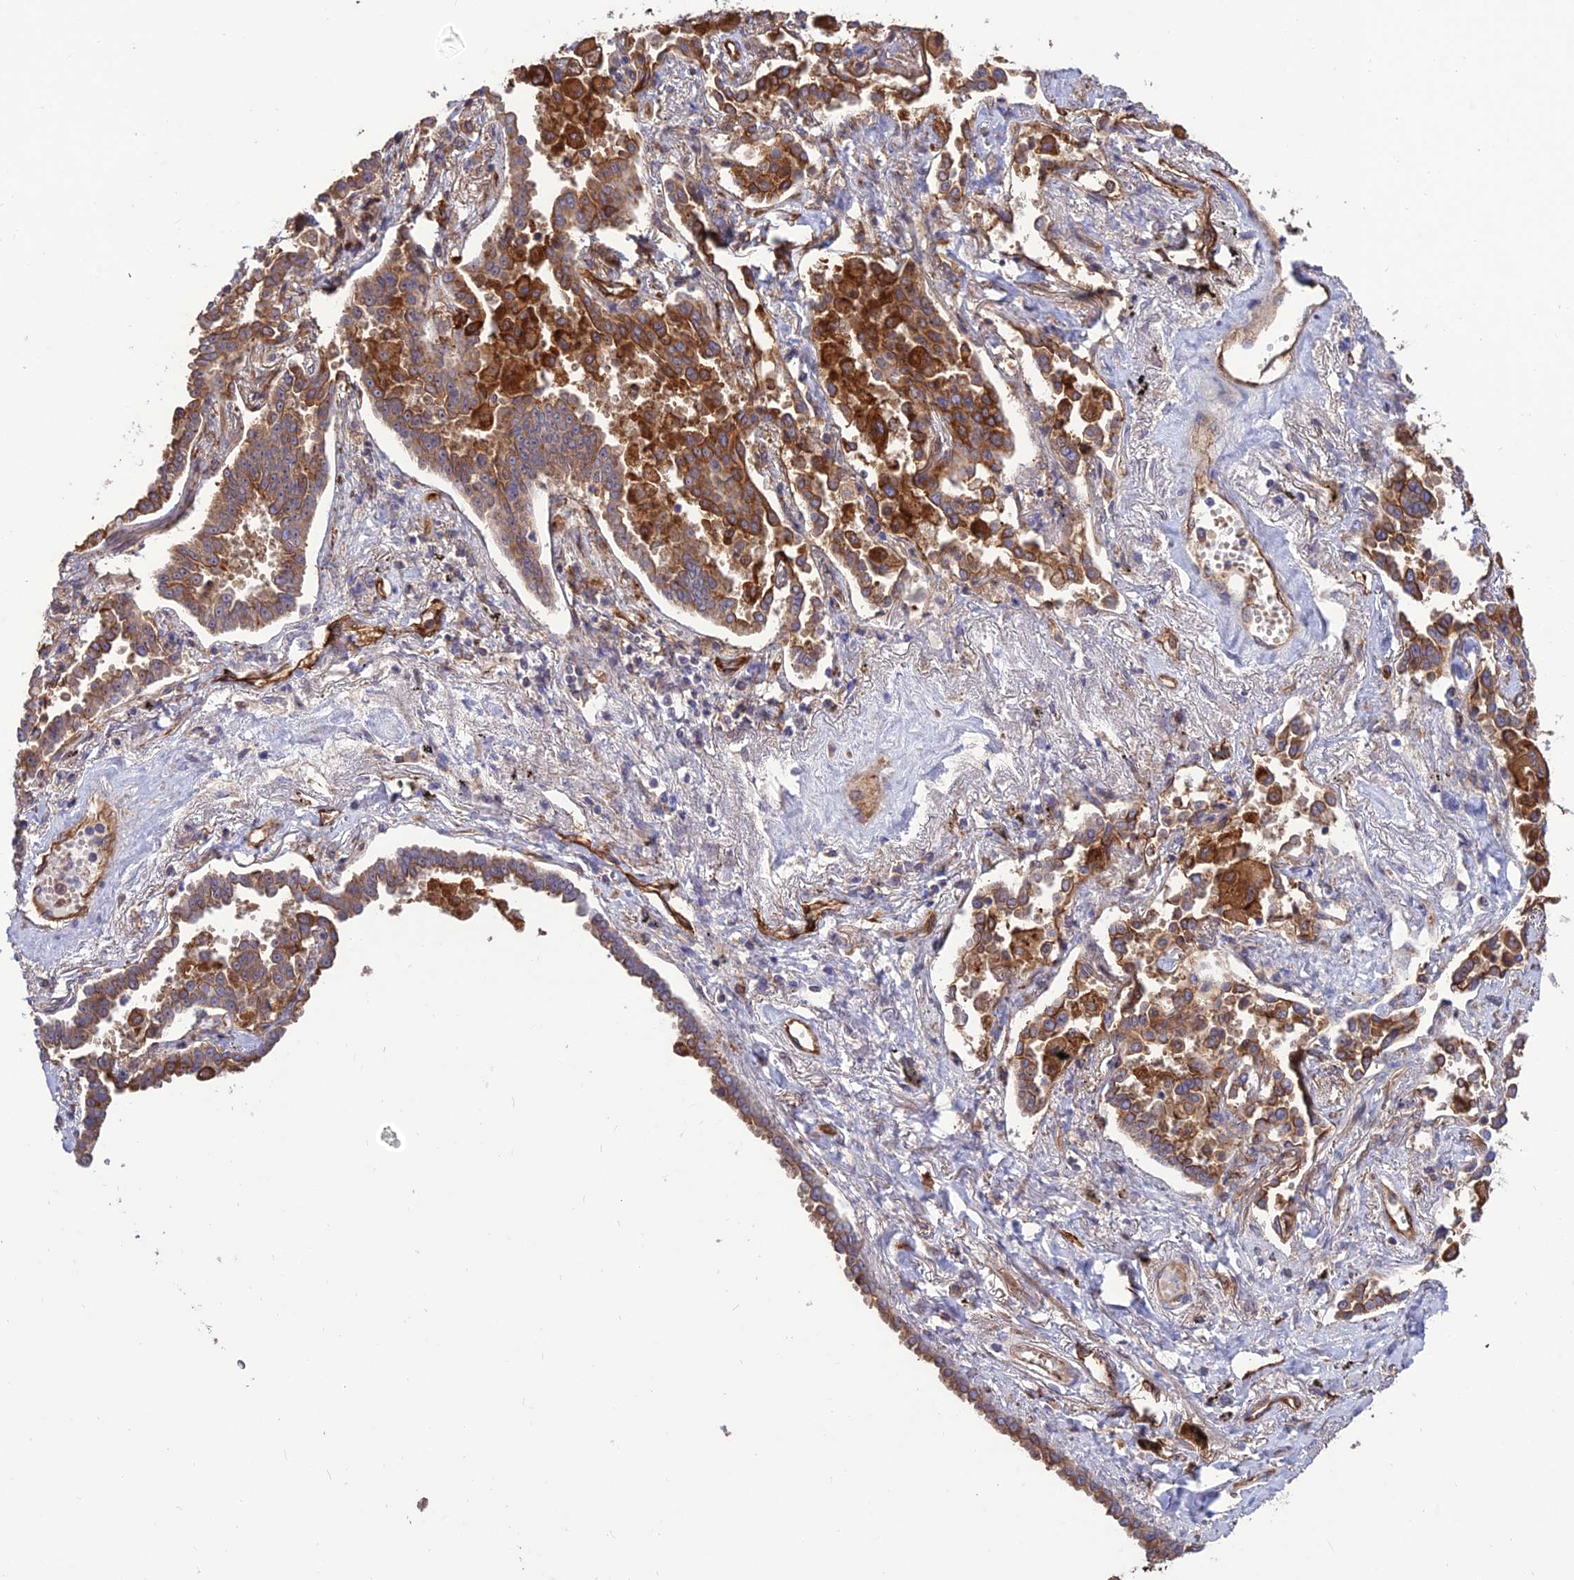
{"staining": {"intensity": "moderate", "quantity": ">75%", "location": "cytoplasmic/membranous"}, "tissue": "lung cancer", "cell_type": "Tumor cells", "image_type": "cancer", "snomed": [{"axis": "morphology", "description": "Adenocarcinoma, NOS"}, {"axis": "topography", "description": "Lung"}], "caption": "High-power microscopy captured an immunohistochemistry micrograph of lung adenocarcinoma, revealing moderate cytoplasmic/membranous expression in approximately >75% of tumor cells.", "gene": "CRTAP", "patient": {"sex": "male", "age": 67}}